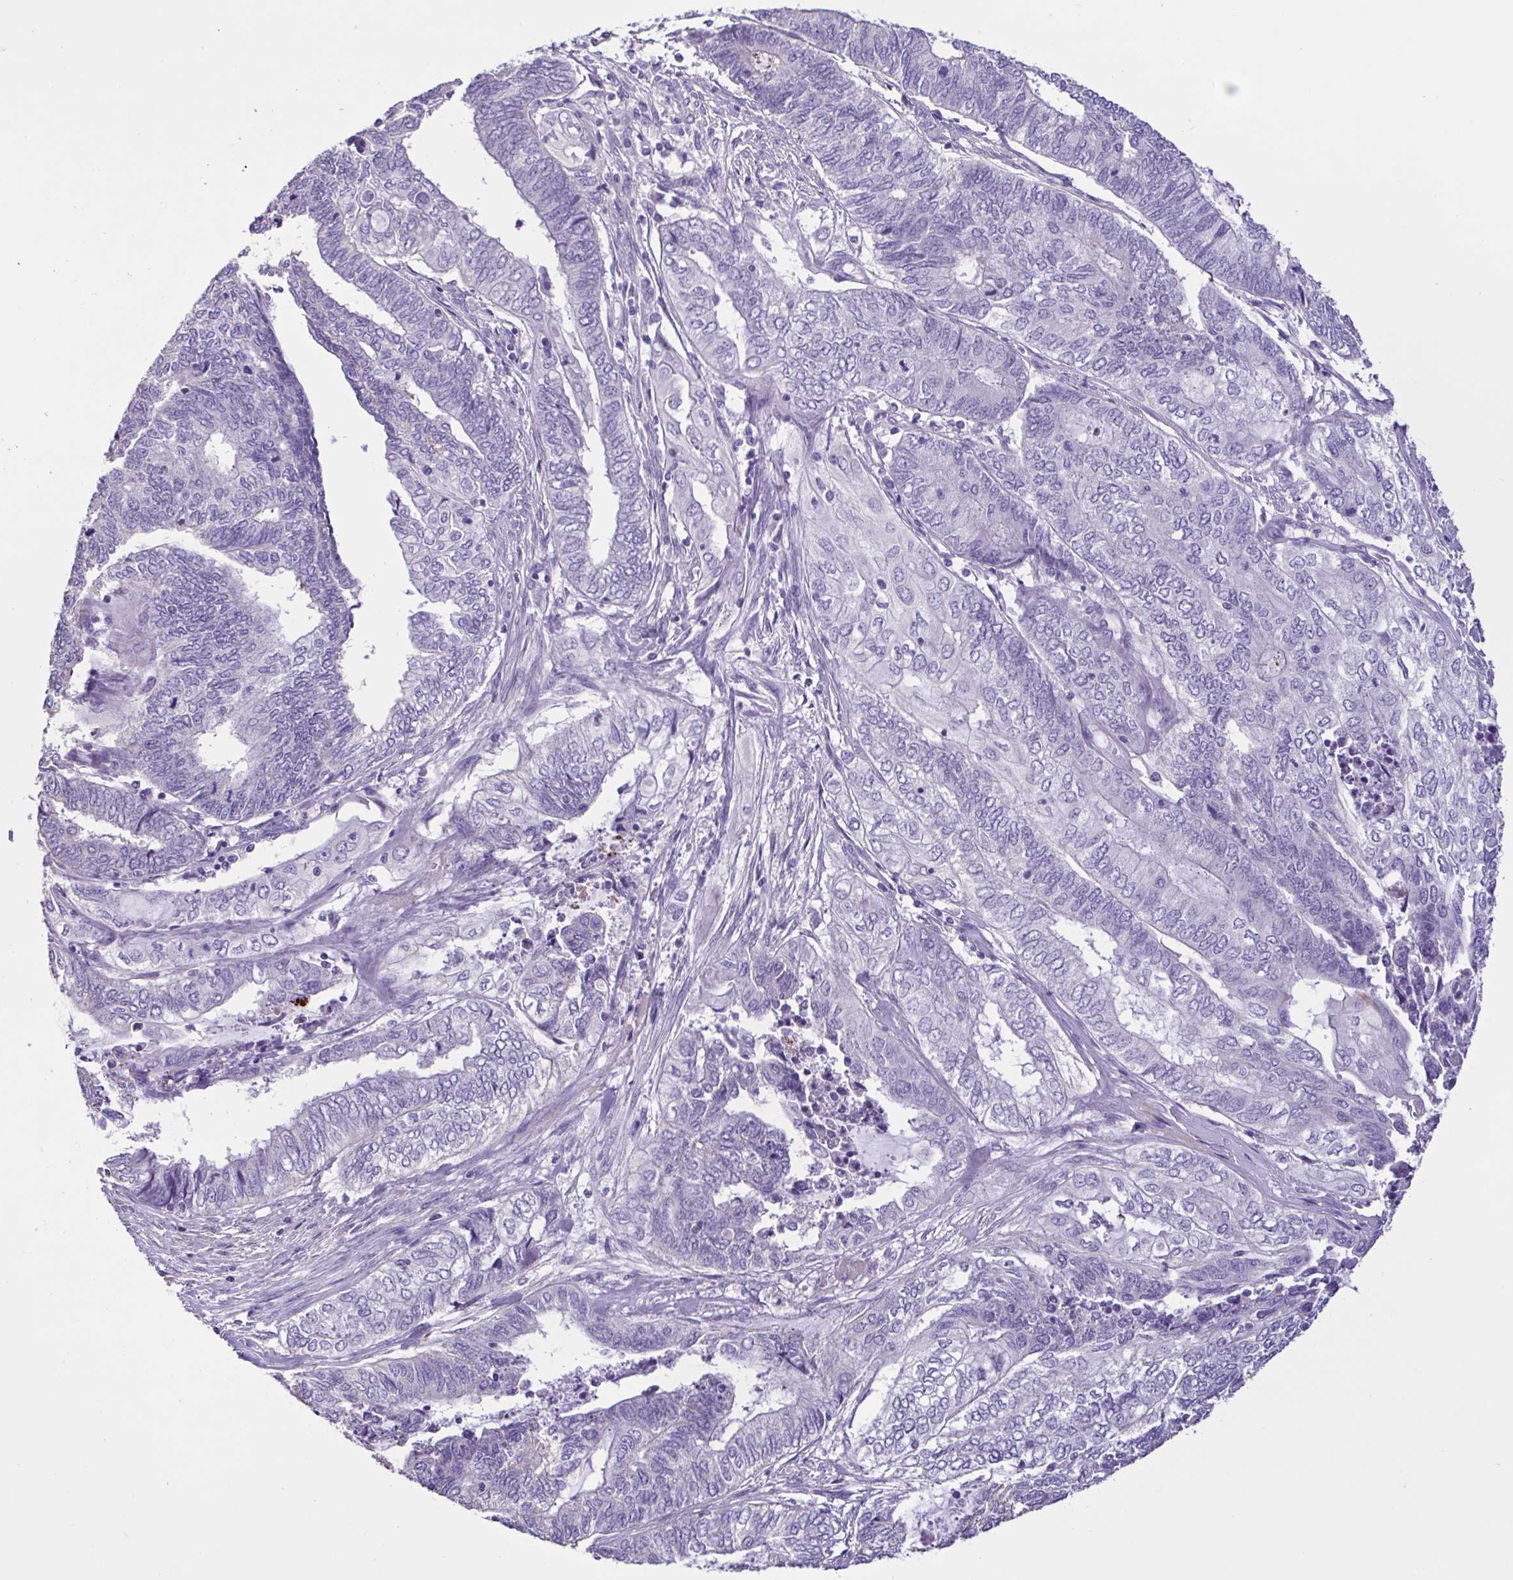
{"staining": {"intensity": "negative", "quantity": "none", "location": "none"}, "tissue": "endometrial cancer", "cell_type": "Tumor cells", "image_type": "cancer", "snomed": [{"axis": "morphology", "description": "Adenocarcinoma, NOS"}, {"axis": "topography", "description": "Uterus"}, {"axis": "topography", "description": "Endometrium"}], "caption": "Endometrial cancer was stained to show a protein in brown. There is no significant staining in tumor cells.", "gene": "PLA2G4E", "patient": {"sex": "female", "age": 70}}